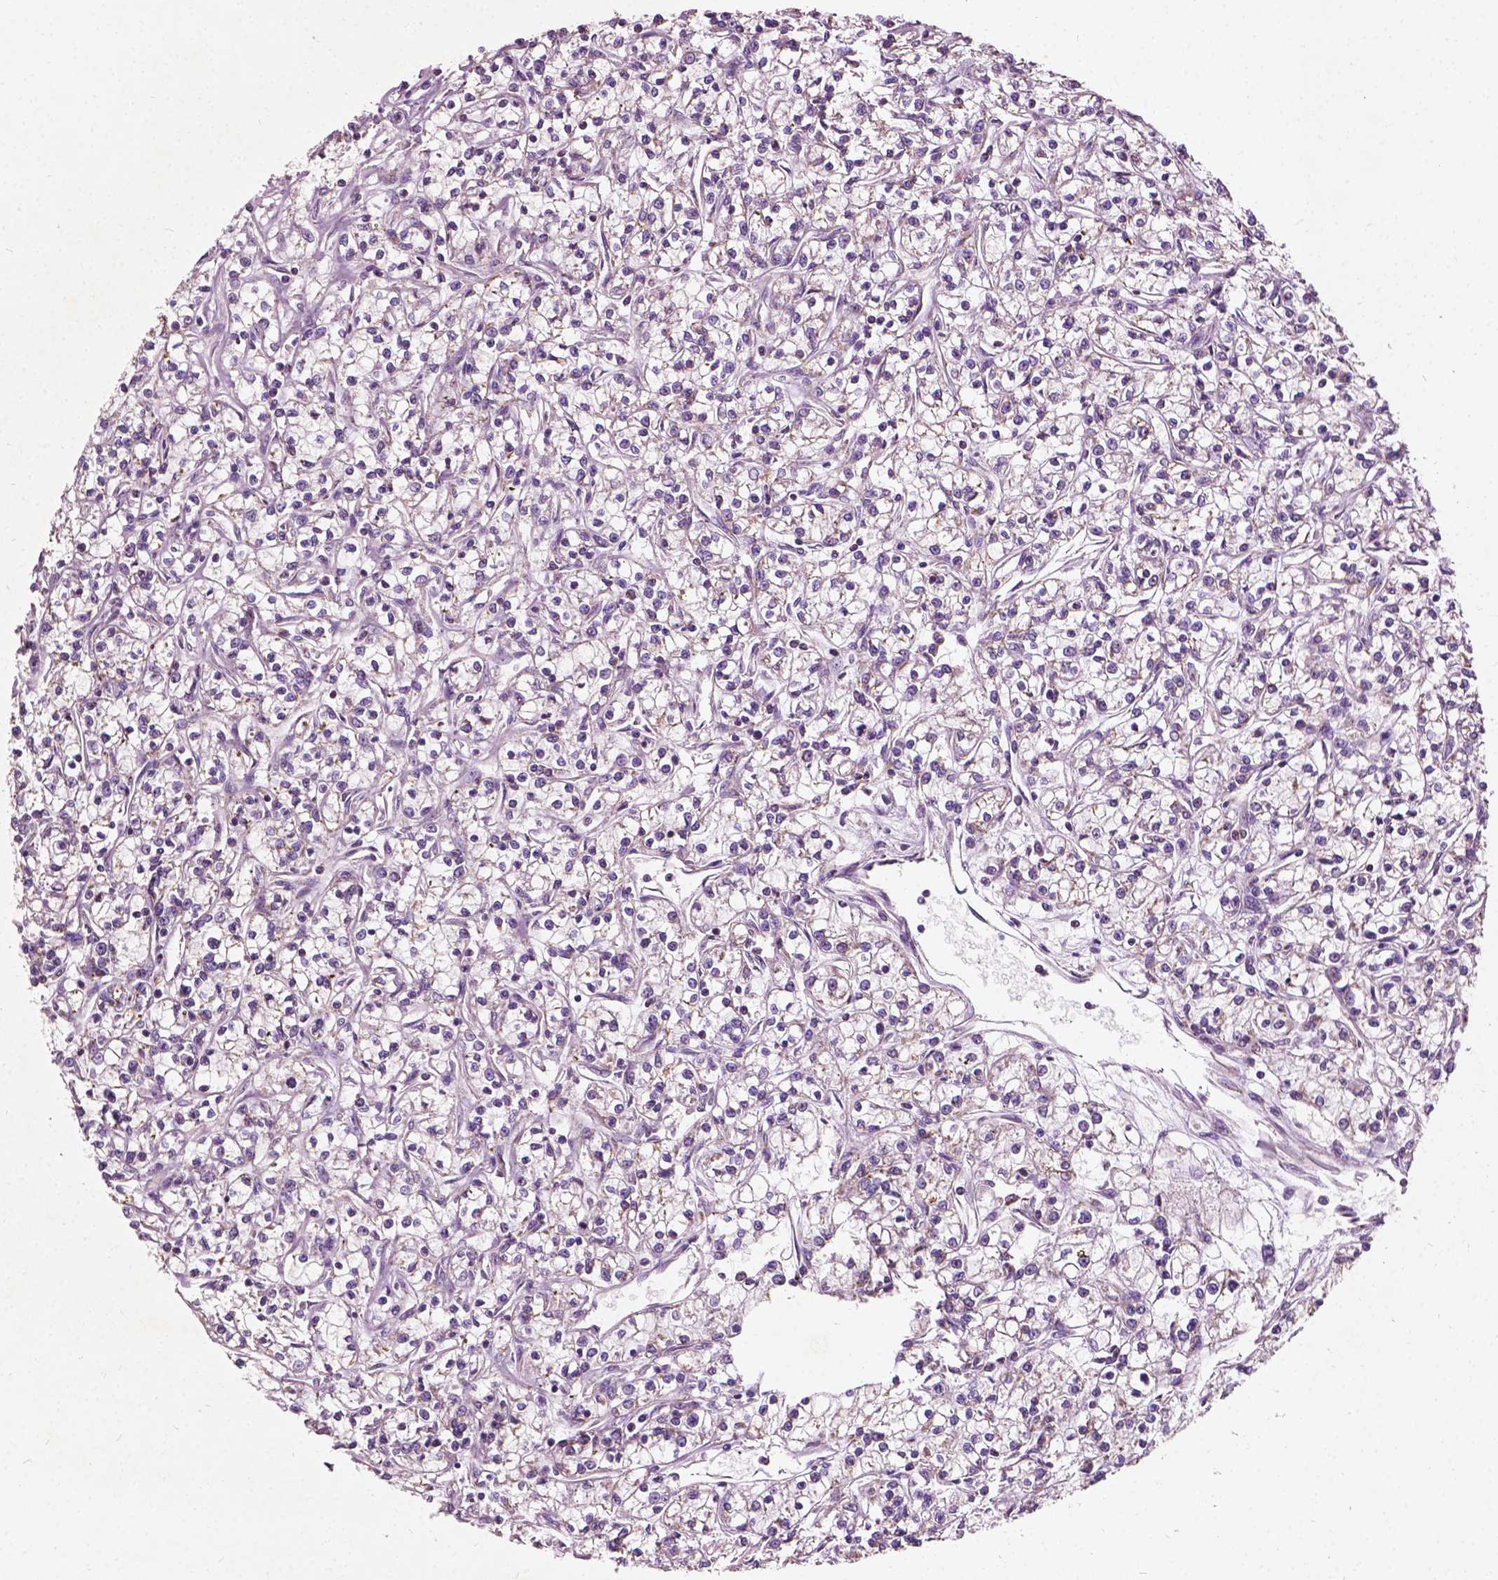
{"staining": {"intensity": "negative", "quantity": "none", "location": "none"}, "tissue": "renal cancer", "cell_type": "Tumor cells", "image_type": "cancer", "snomed": [{"axis": "morphology", "description": "Adenocarcinoma, NOS"}, {"axis": "topography", "description": "Kidney"}], "caption": "Image shows no protein expression in tumor cells of adenocarcinoma (renal) tissue.", "gene": "ODF3L2", "patient": {"sex": "female", "age": 59}}